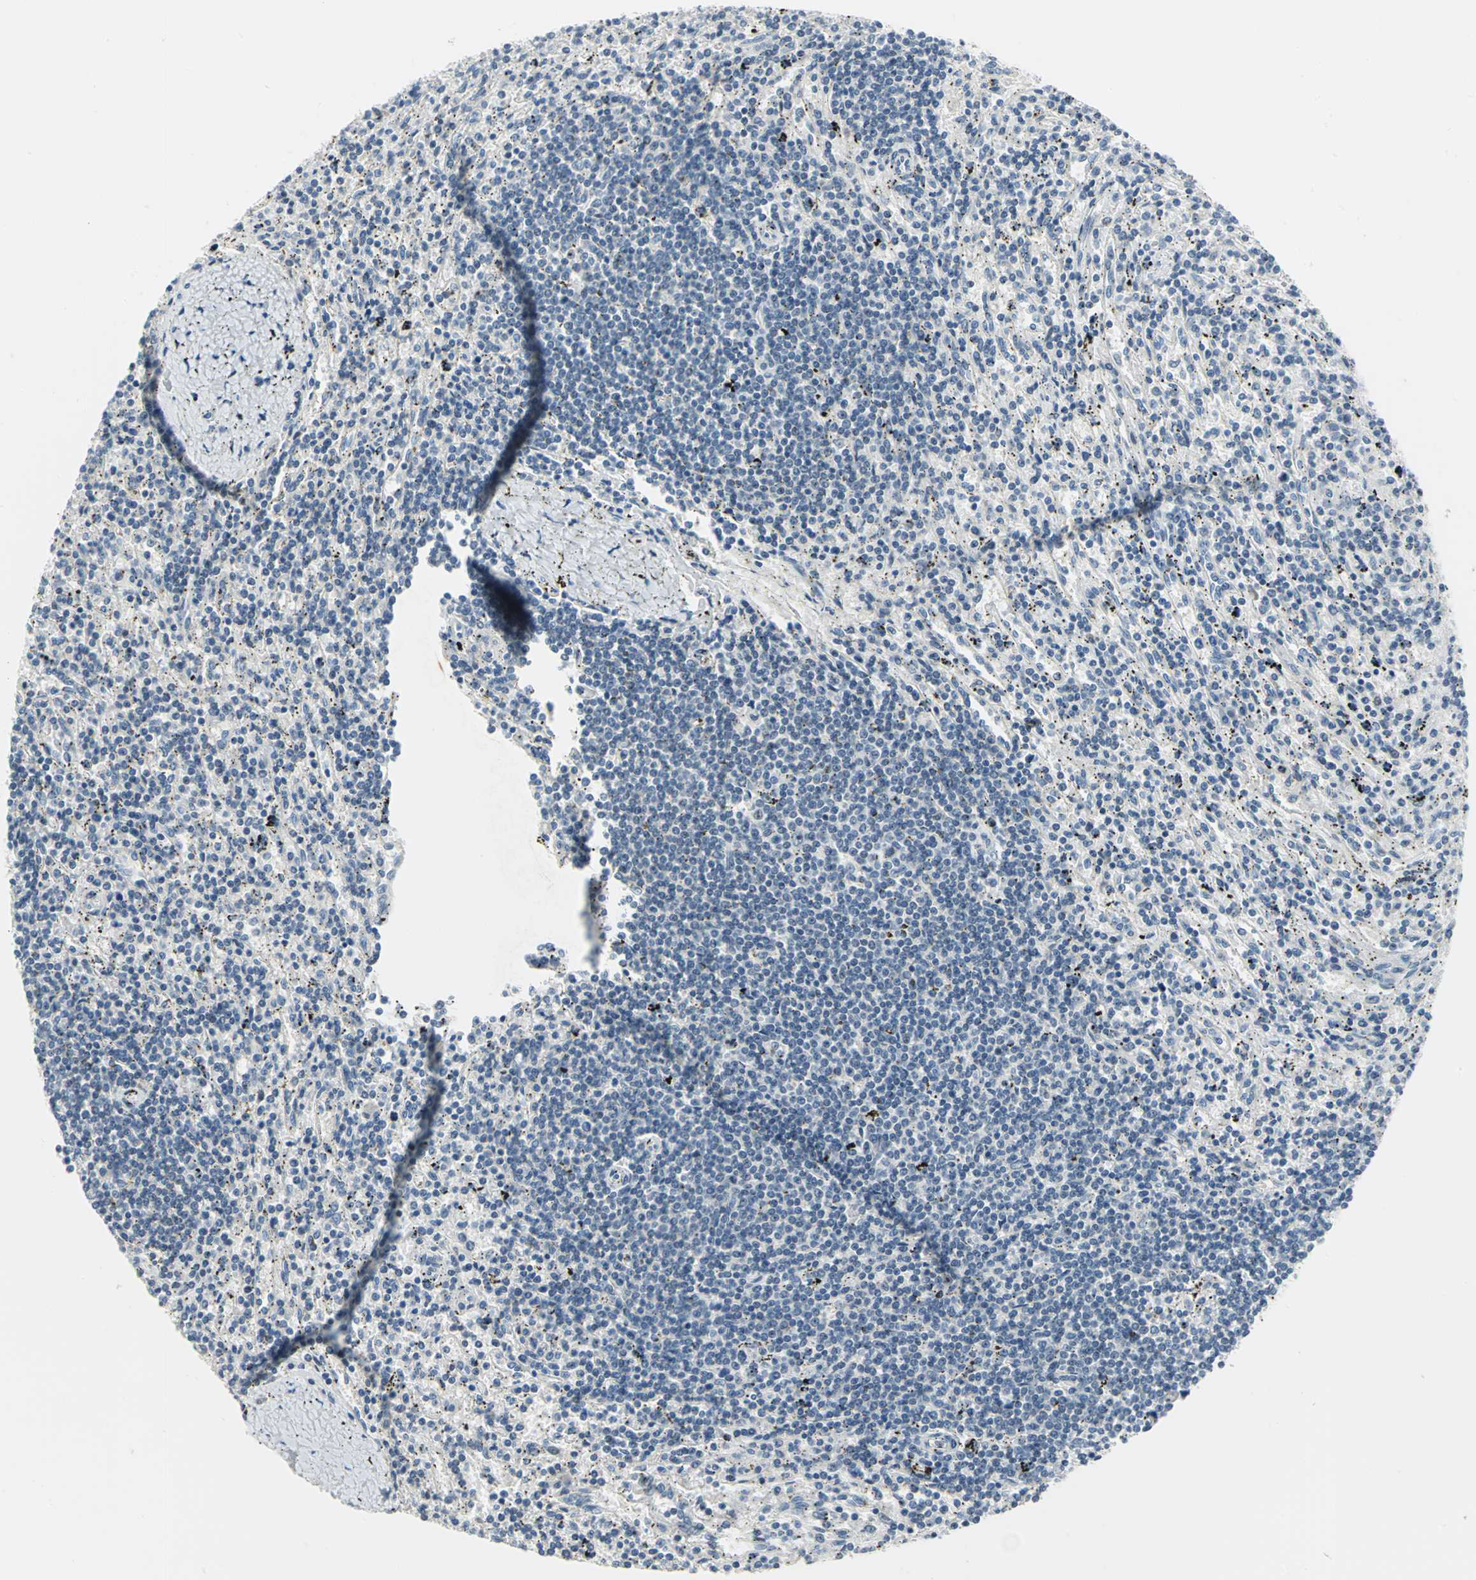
{"staining": {"intensity": "weak", "quantity": "<25%", "location": "nuclear"}, "tissue": "lymphoma", "cell_type": "Tumor cells", "image_type": "cancer", "snomed": [{"axis": "morphology", "description": "Malignant lymphoma, non-Hodgkin's type, Low grade"}, {"axis": "topography", "description": "Spleen"}], "caption": "A photomicrograph of human lymphoma is negative for staining in tumor cells.", "gene": "MYBBP1A", "patient": {"sex": "male", "age": 76}}